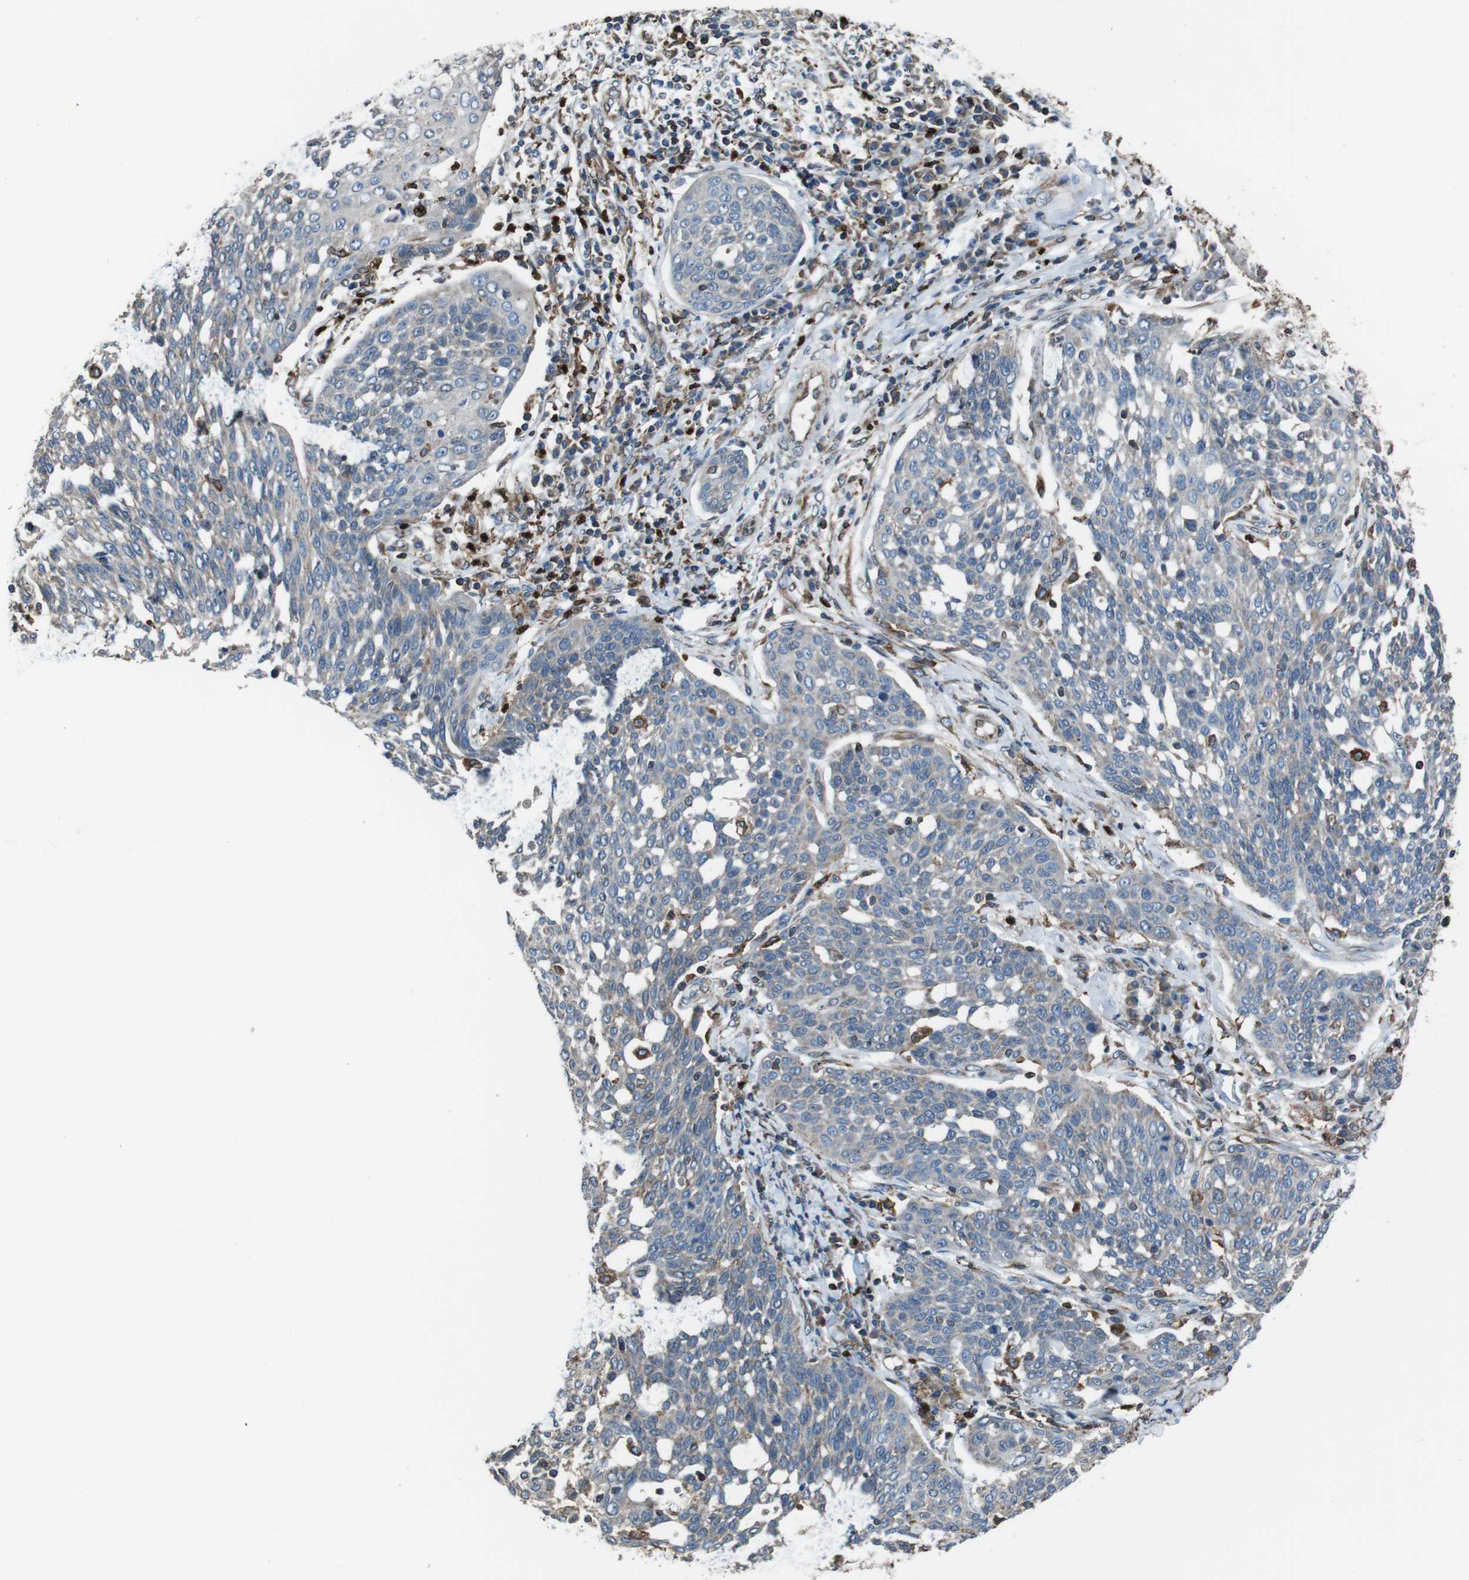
{"staining": {"intensity": "weak", "quantity": "25%-75%", "location": "cytoplasmic/membranous"}, "tissue": "cervical cancer", "cell_type": "Tumor cells", "image_type": "cancer", "snomed": [{"axis": "morphology", "description": "Squamous cell carcinoma, NOS"}, {"axis": "topography", "description": "Cervix"}], "caption": "The image reveals immunohistochemical staining of cervical squamous cell carcinoma. There is weak cytoplasmic/membranous staining is appreciated in about 25%-75% of tumor cells.", "gene": "APMAP", "patient": {"sex": "female", "age": 34}}